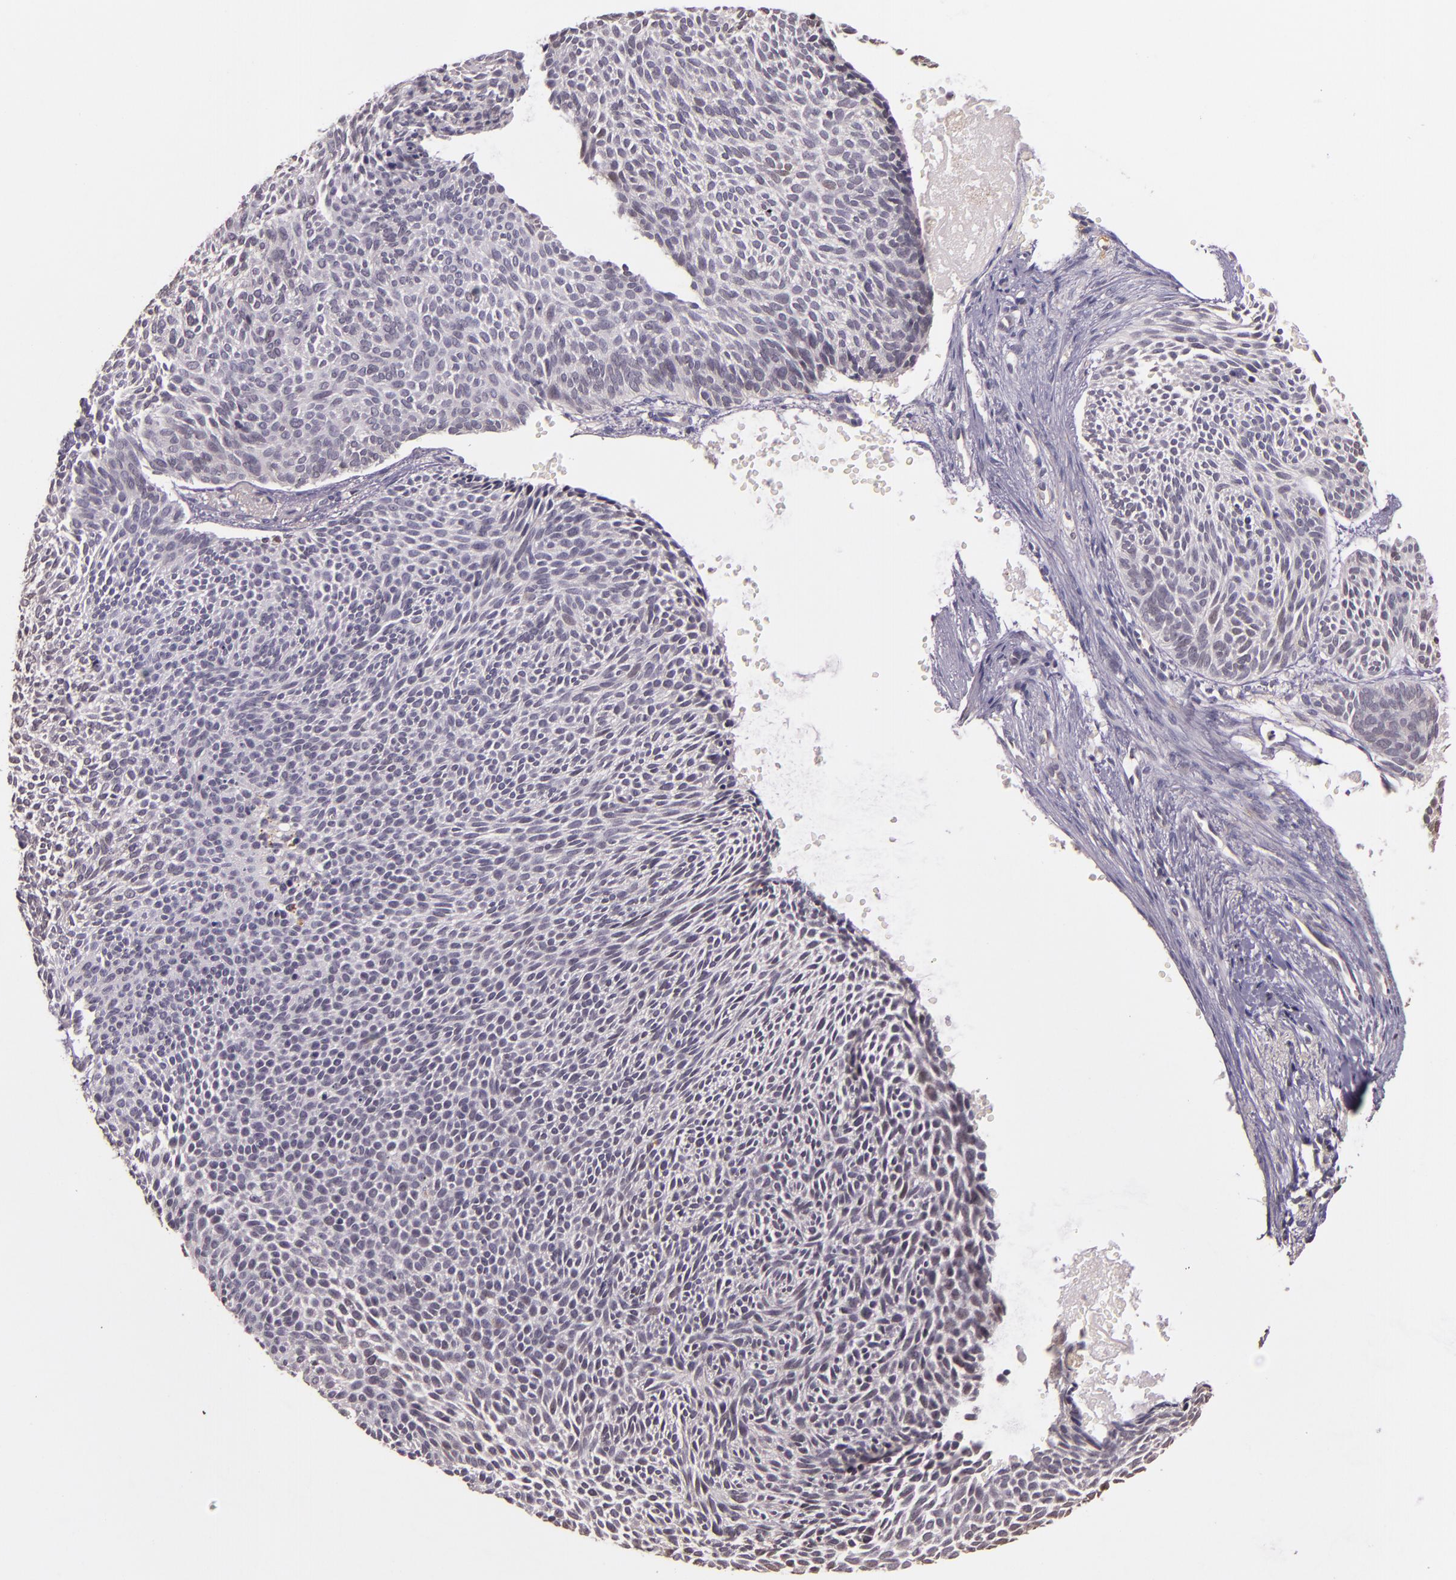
{"staining": {"intensity": "negative", "quantity": "none", "location": "none"}, "tissue": "skin cancer", "cell_type": "Tumor cells", "image_type": "cancer", "snomed": [{"axis": "morphology", "description": "Basal cell carcinoma"}, {"axis": "topography", "description": "Skin"}], "caption": "DAB immunohistochemical staining of human basal cell carcinoma (skin) shows no significant staining in tumor cells.", "gene": "ARMH4", "patient": {"sex": "male", "age": 84}}